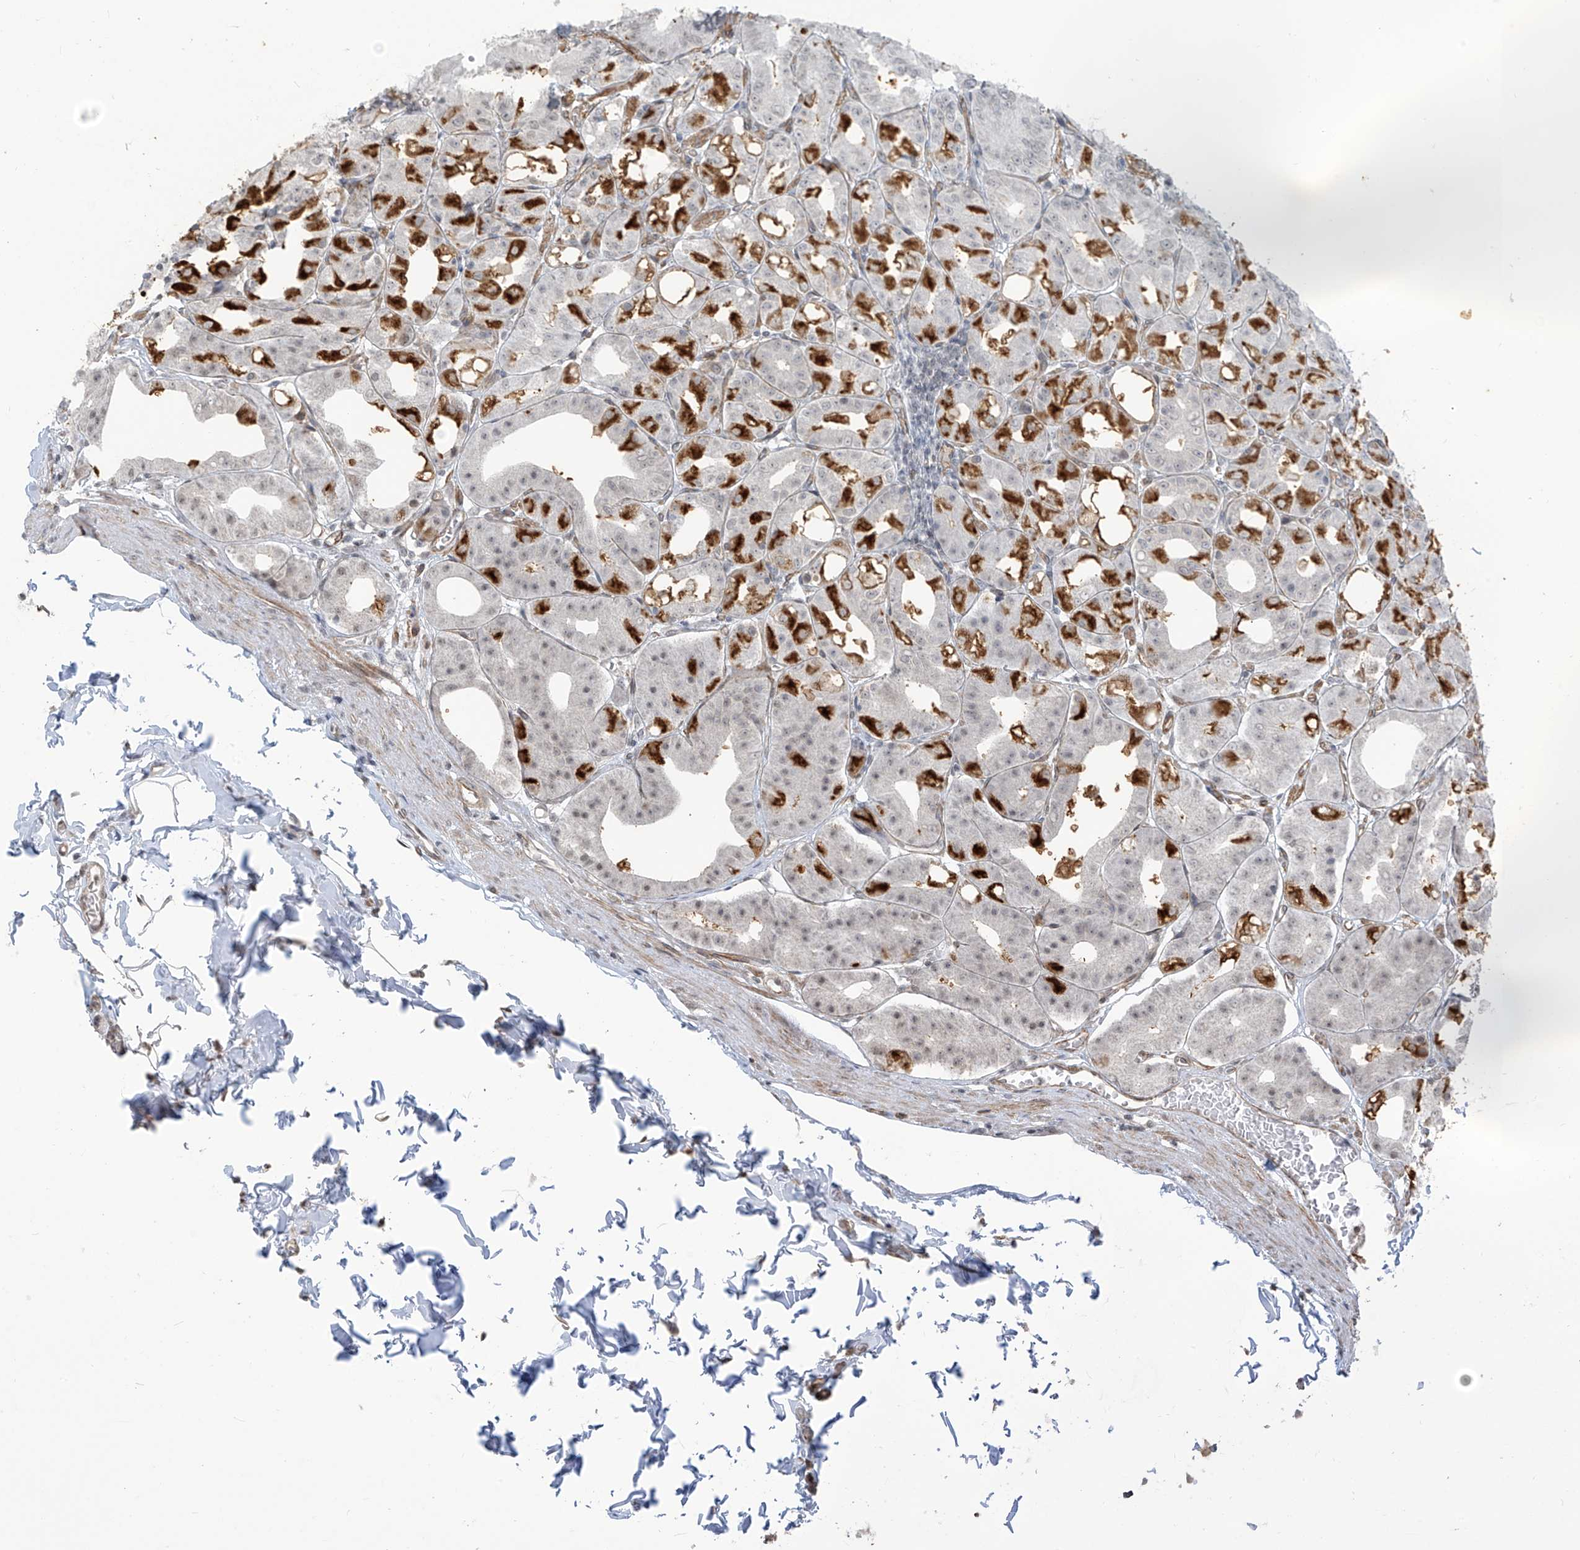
{"staining": {"intensity": "strong", "quantity": "25%-75%", "location": "cytoplasmic/membranous"}, "tissue": "stomach", "cell_type": "Glandular cells", "image_type": "normal", "snomed": [{"axis": "morphology", "description": "Normal tissue, NOS"}, {"axis": "topography", "description": "Stomach, lower"}], "caption": "Immunohistochemistry (IHC) of unremarkable human stomach shows high levels of strong cytoplasmic/membranous expression in about 25%-75% of glandular cells.", "gene": "METAP1D", "patient": {"sex": "male", "age": 71}}